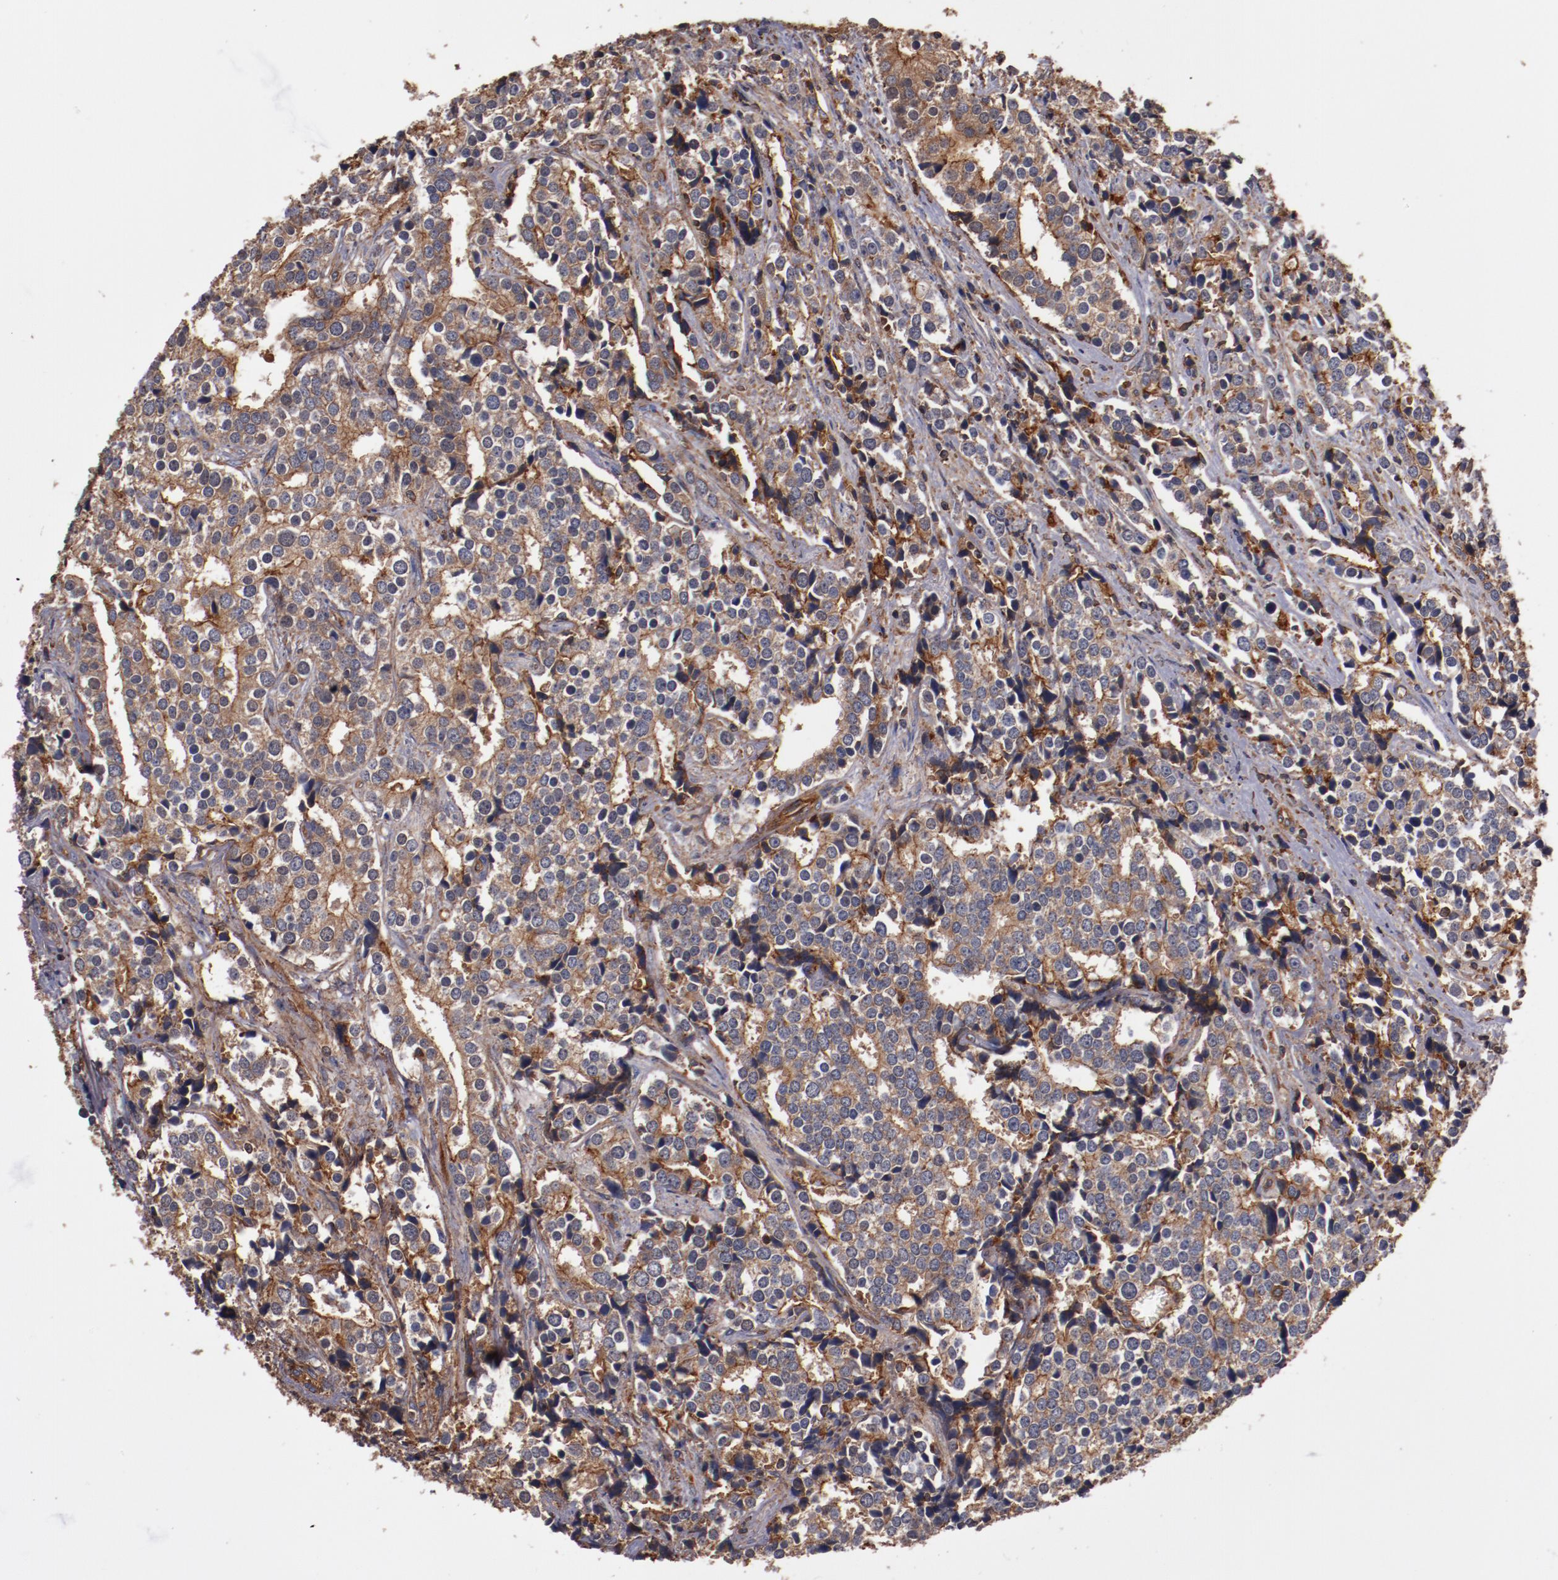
{"staining": {"intensity": "strong", "quantity": ">75%", "location": "cytoplasmic/membranous"}, "tissue": "prostate cancer", "cell_type": "Tumor cells", "image_type": "cancer", "snomed": [{"axis": "morphology", "description": "Adenocarcinoma, High grade"}, {"axis": "topography", "description": "Prostate"}], "caption": "This is an image of immunohistochemistry (IHC) staining of prostate high-grade adenocarcinoma, which shows strong positivity in the cytoplasmic/membranous of tumor cells.", "gene": "TMOD3", "patient": {"sex": "male", "age": 71}}